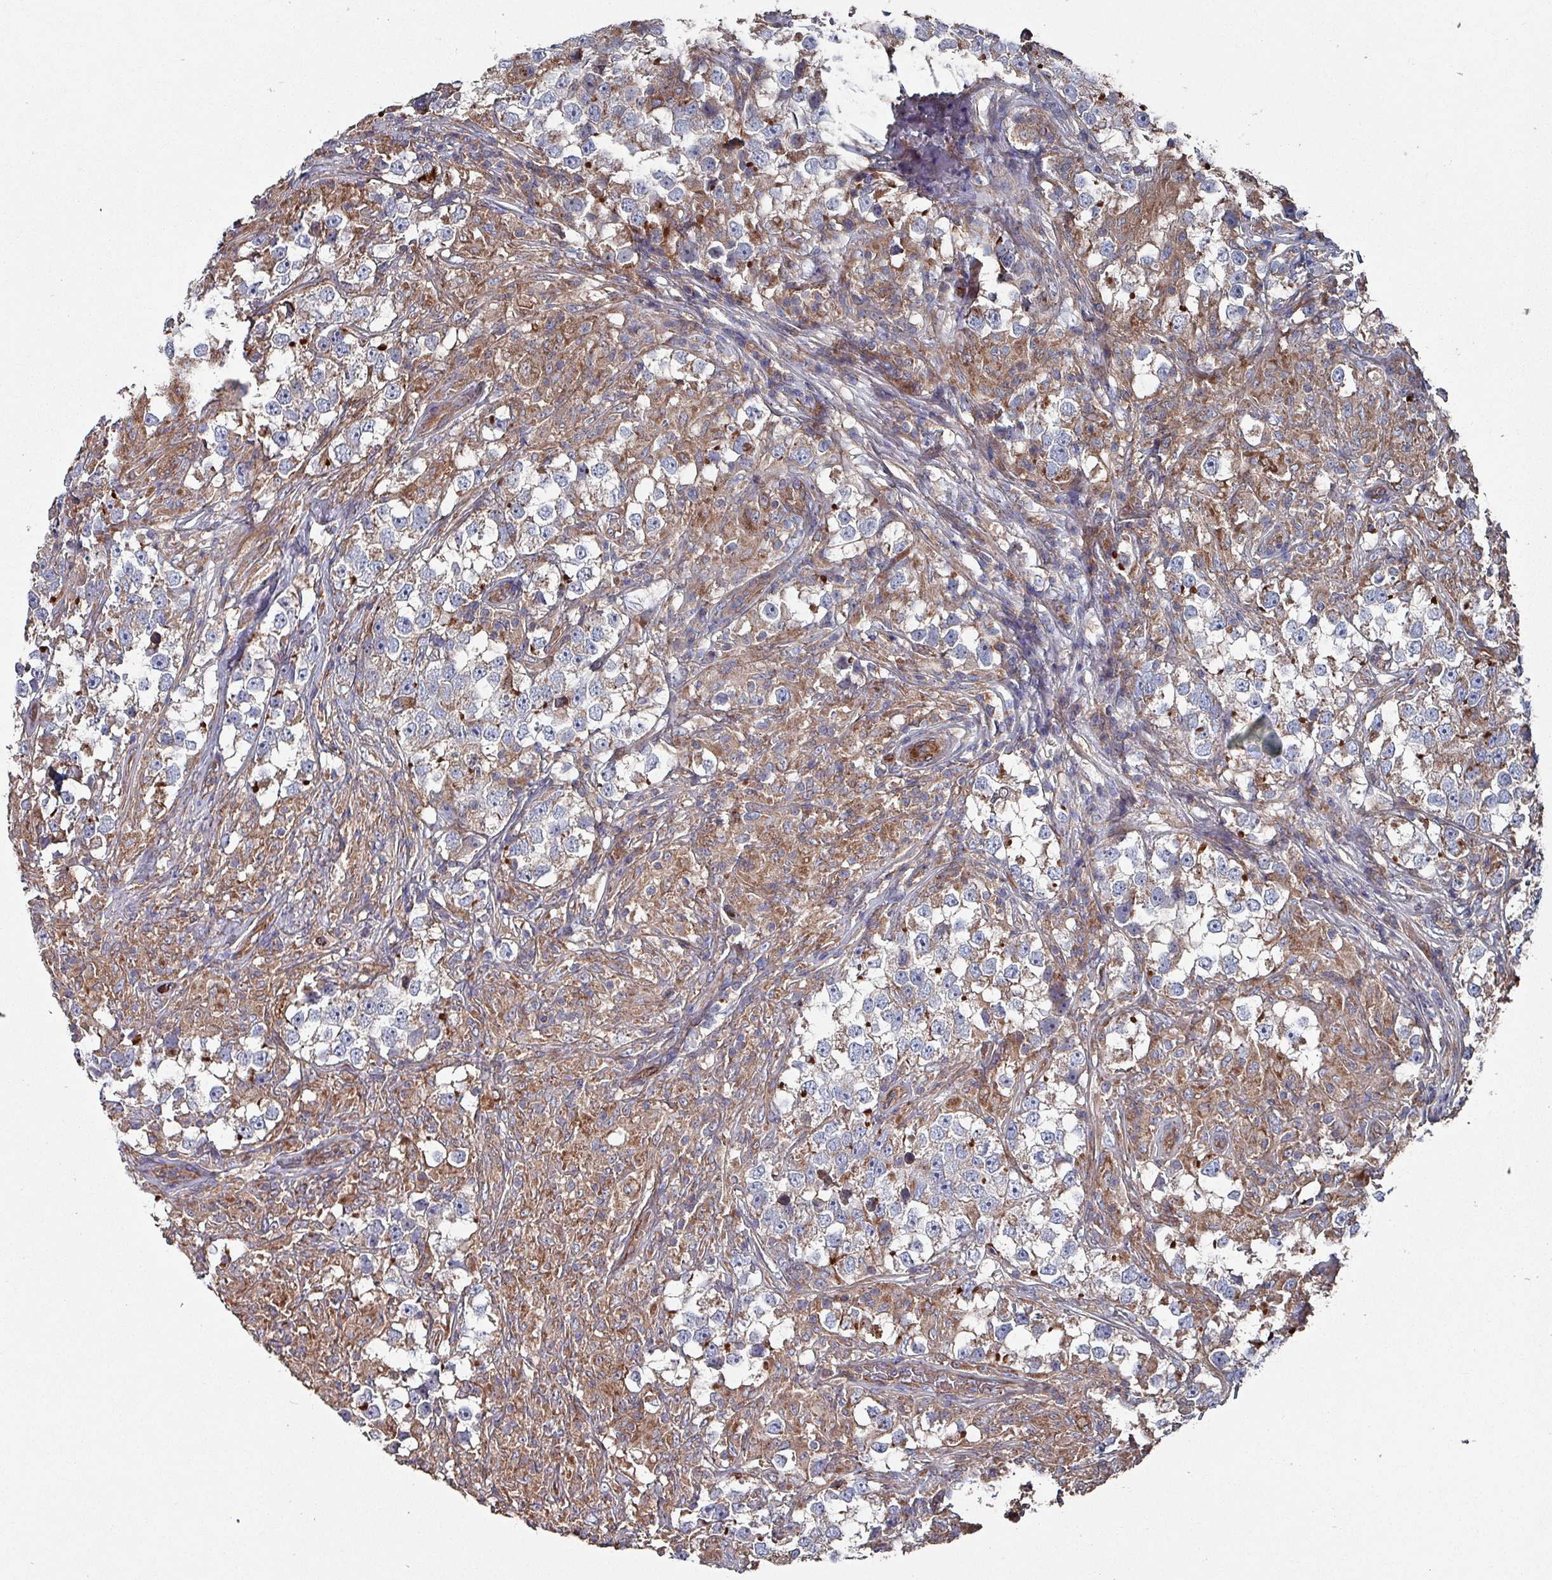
{"staining": {"intensity": "moderate", "quantity": "<25%", "location": "cytoplasmic/membranous"}, "tissue": "testis cancer", "cell_type": "Tumor cells", "image_type": "cancer", "snomed": [{"axis": "morphology", "description": "Seminoma, NOS"}, {"axis": "topography", "description": "Testis"}], "caption": "Immunohistochemical staining of seminoma (testis) demonstrates moderate cytoplasmic/membranous protein staining in about <25% of tumor cells. (DAB = brown stain, brightfield microscopy at high magnification).", "gene": "ANO10", "patient": {"sex": "male", "age": 46}}